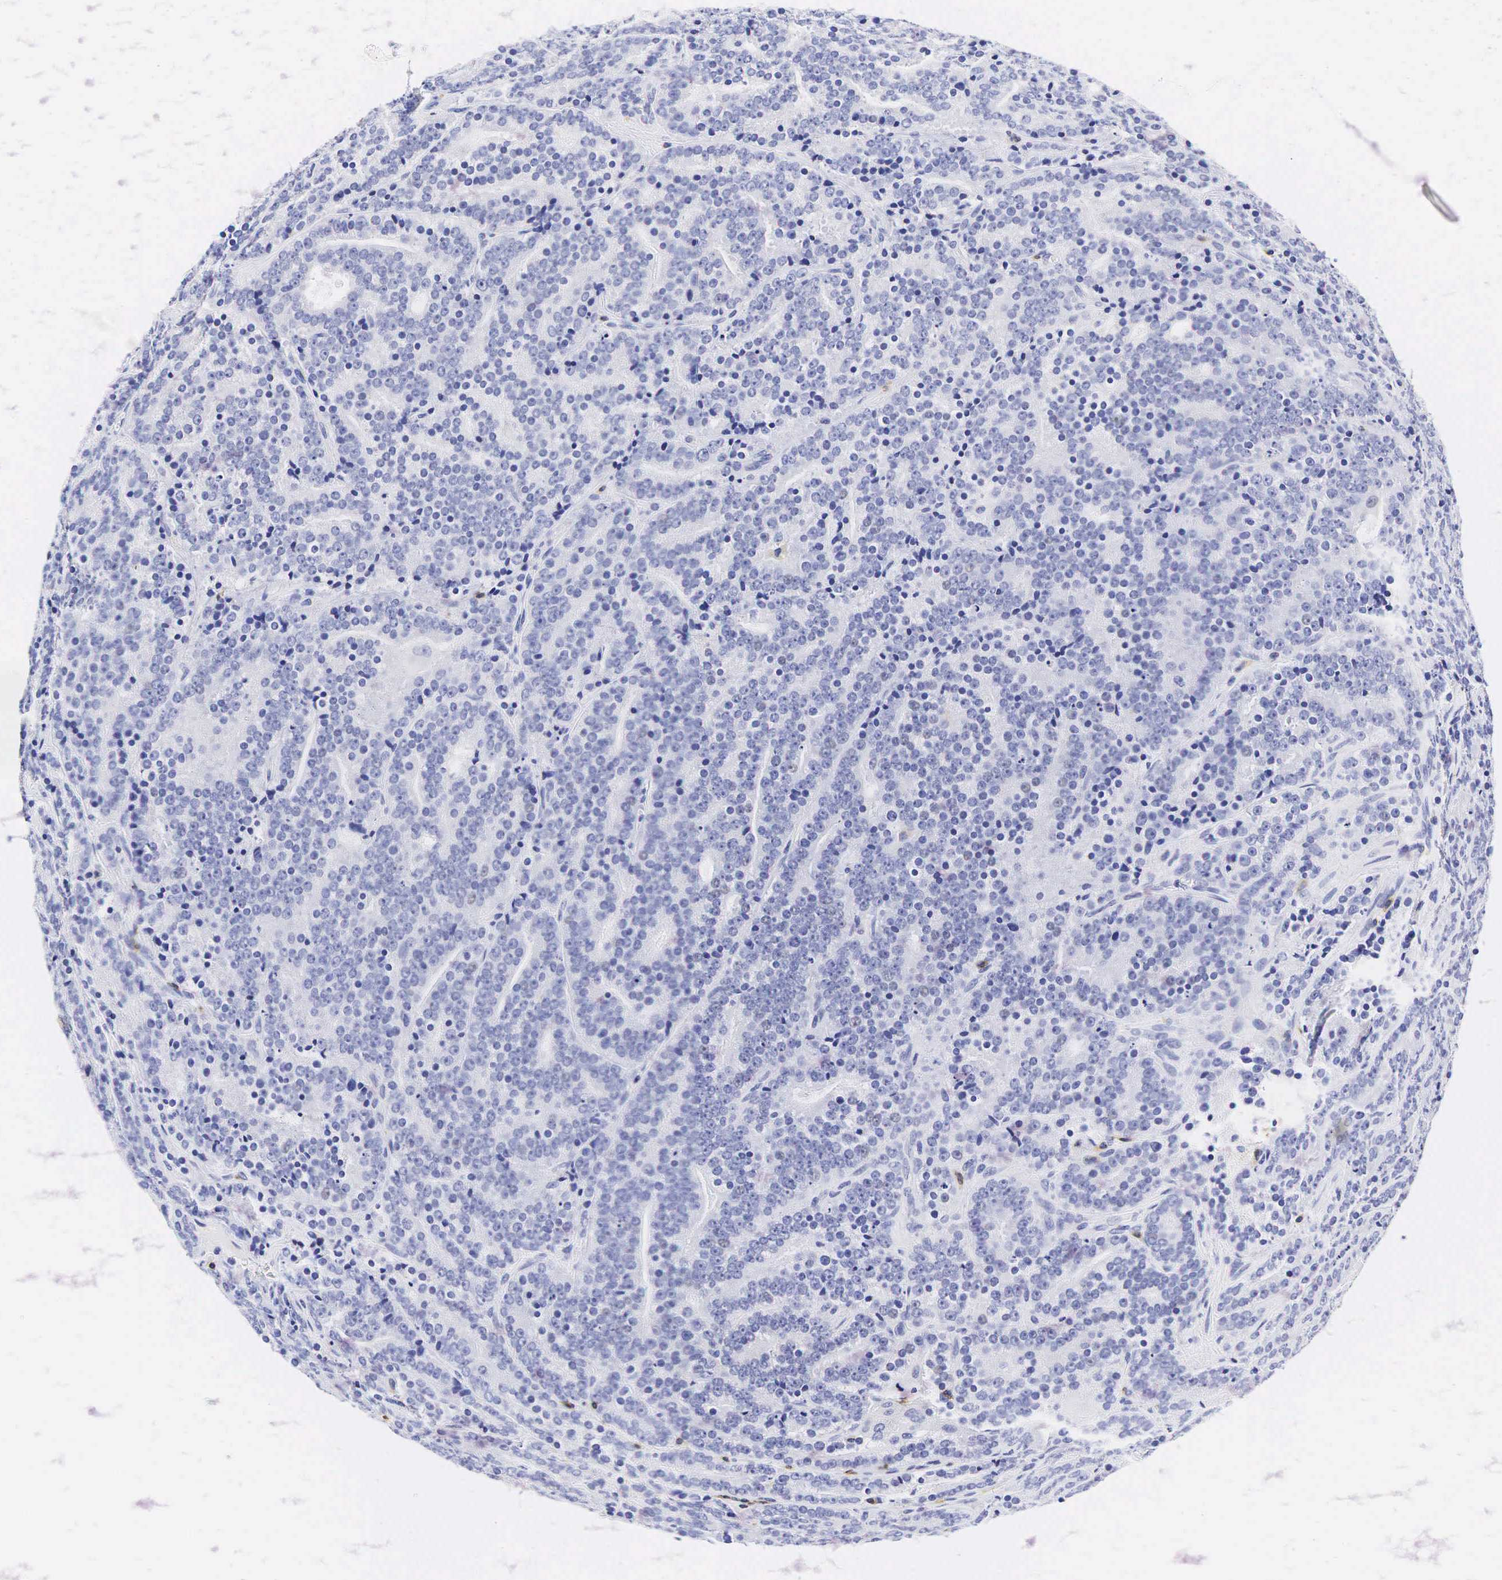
{"staining": {"intensity": "negative", "quantity": "none", "location": "none"}, "tissue": "prostate cancer", "cell_type": "Tumor cells", "image_type": "cancer", "snomed": [{"axis": "morphology", "description": "Adenocarcinoma, Medium grade"}, {"axis": "topography", "description": "Prostate"}], "caption": "Image shows no significant protein staining in tumor cells of prostate cancer.", "gene": "CD3E", "patient": {"sex": "male", "age": 65}}